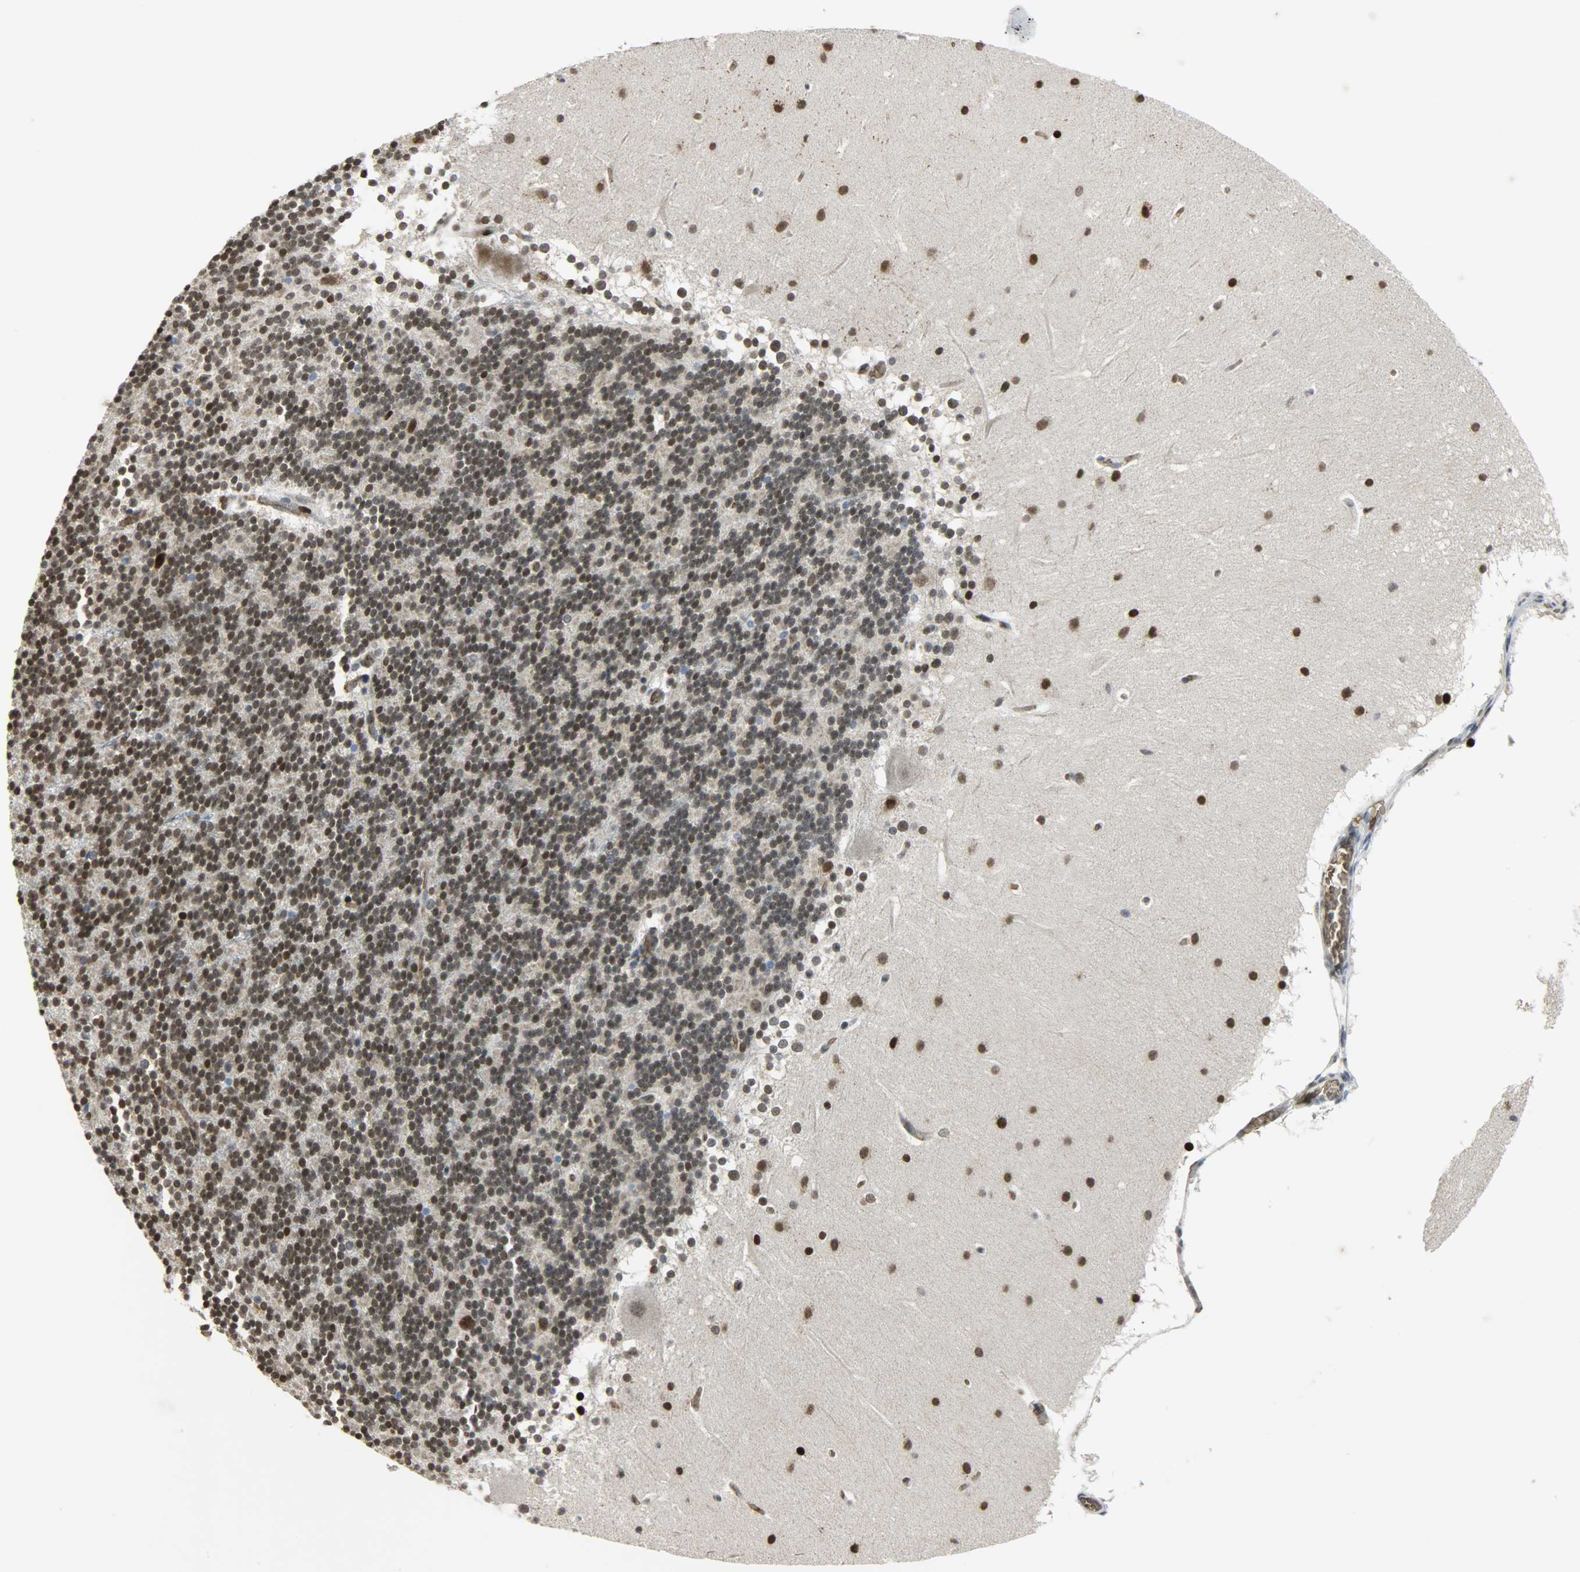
{"staining": {"intensity": "strong", "quantity": ">75%", "location": "nuclear"}, "tissue": "cerebellum", "cell_type": "Cells in granular layer", "image_type": "normal", "snomed": [{"axis": "morphology", "description": "Normal tissue, NOS"}, {"axis": "topography", "description": "Cerebellum"}], "caption": "Immunohistochemistry (IHC) micrograph of unremarkable human cerebellum stained for a protein (brown), which reveals high levels of strong nuclear expression in about >75% of cells in granular layer.", "gene": "SNAI1", "patient": {"sex": "female", "age": 19}}